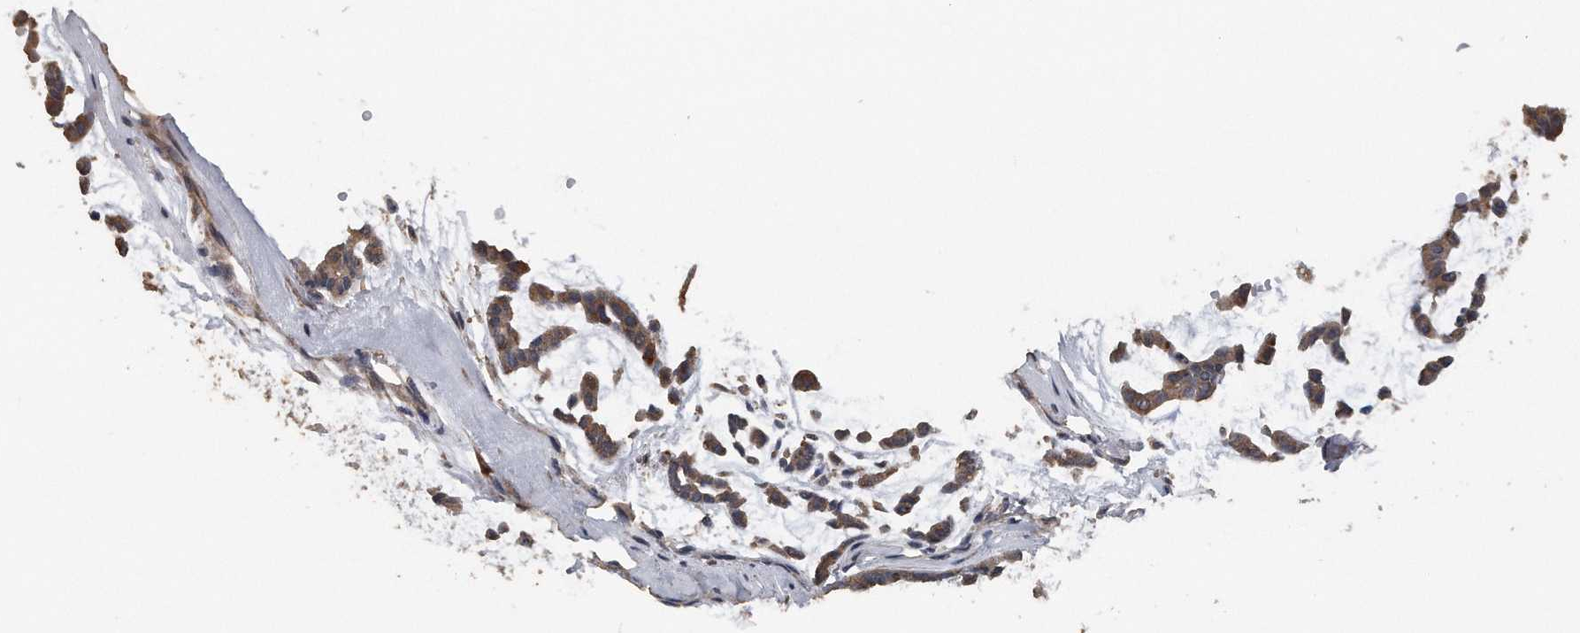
{"staining": {"intensity": "moderate", "quantity": ">75%", "location": "cytoplasmic/membranous"}, "tissue": "head and neck cancer", "cell_type": "Tumor cells", "image_type": "cancer", "snomed": [{"axis": "morphology", "description": "Adenocarcinoma, NOS"}, {"axis": "morphology", "description": "Adenoma, NOS"}, {"axis": "topography", "description": "Head-Neck"}], "caption": "Tumor cells exhibit medium levels of moderate cytoplasmic/membranous expression in approximately >75% of cells in human adenoma (head and neck). Immunohistochemistry stains the protein in brown and the nuclei are stained blue.", "gene": "PCLO", "patient": {"sex": "female", "age": 55}}